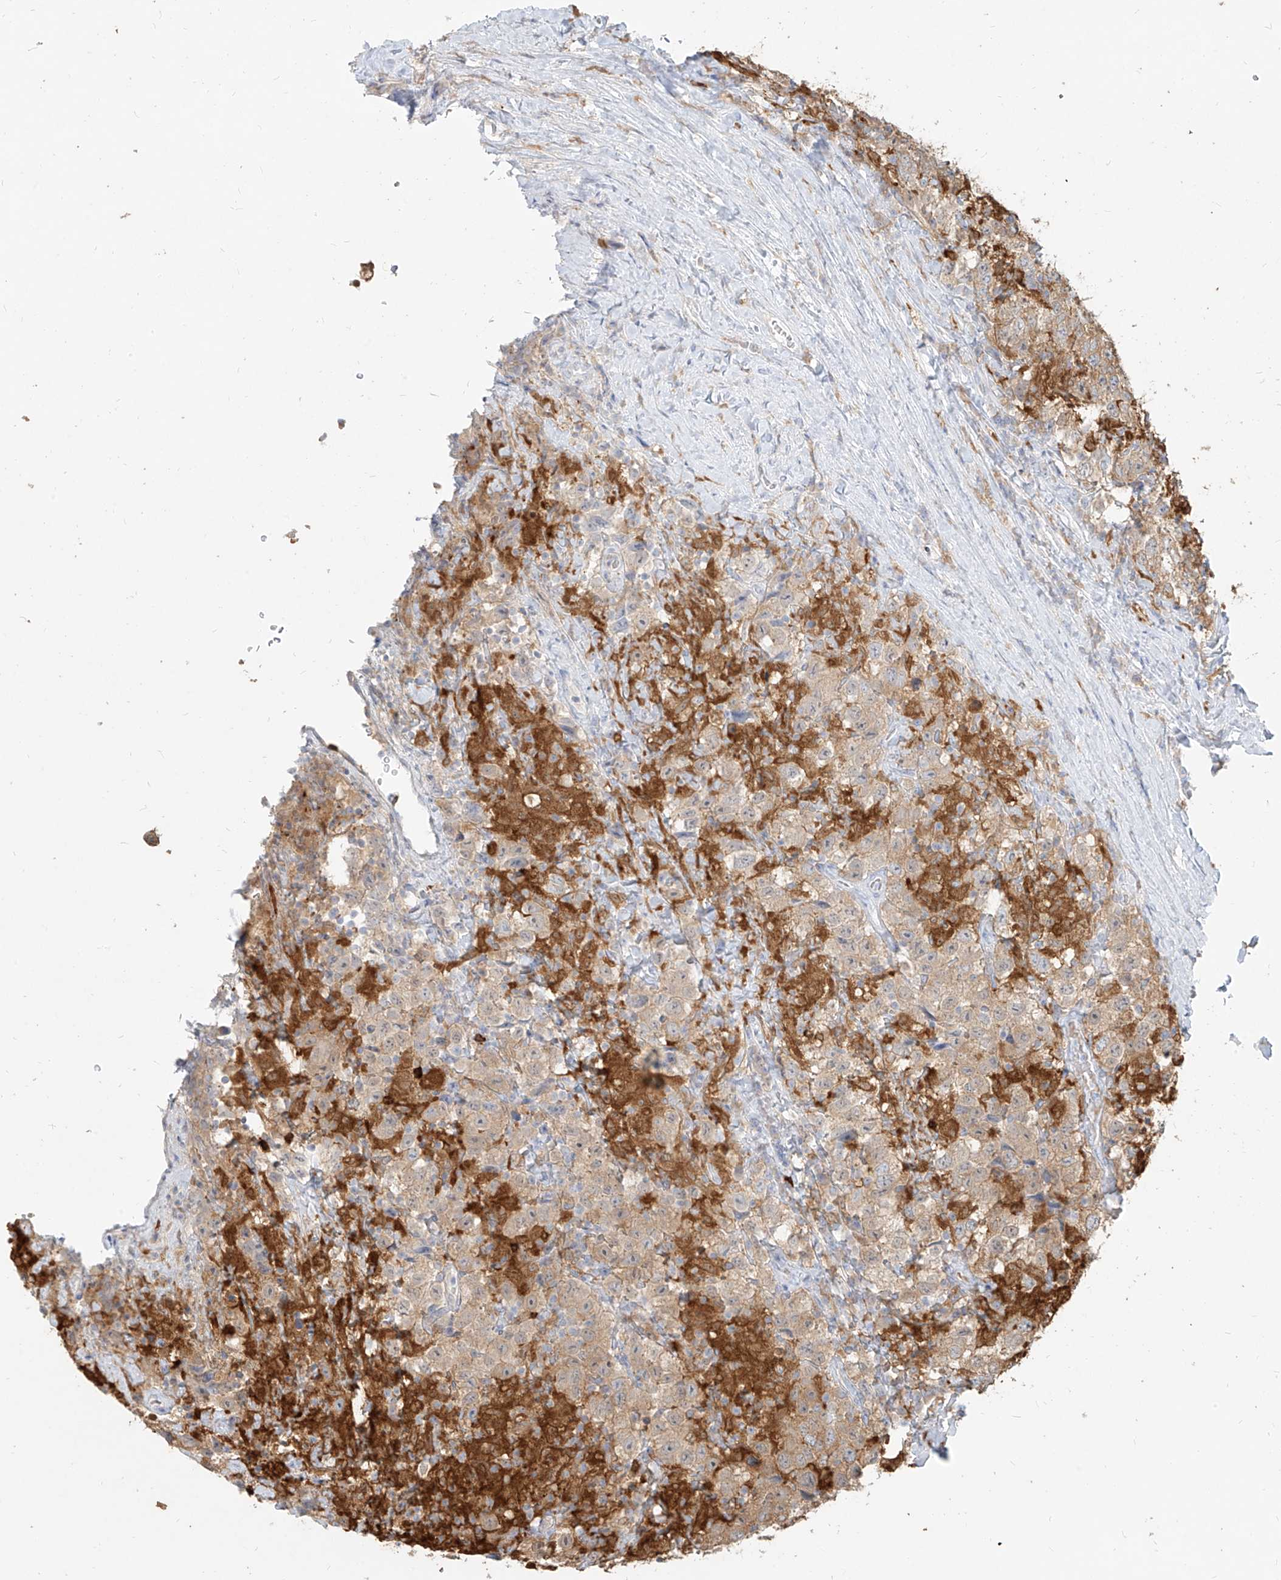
{"staining": {"intensity": "weak", "quantity": ">75%", "location": "cytoplasmic/membranous"}, "tissue": "testis cancer", "cell_type": "Tumor cells", "image_type": "cancer", "snomed": [{"axis": "morphology", "description": "Seminoma, NOS"}, {"axis": "topography", "description": "Testis"}], "caption": "Seminoma (testis) stained with DAB immunohistochemistry demonstrates low levels of weak cytoplasmic/membranous positivity in about >75% of tumor cells. (brown staining indicates protein expression, while blue staining denotes nuclei).", "gene": "PGD", "patient": {"sex": "male", "age": 41}}